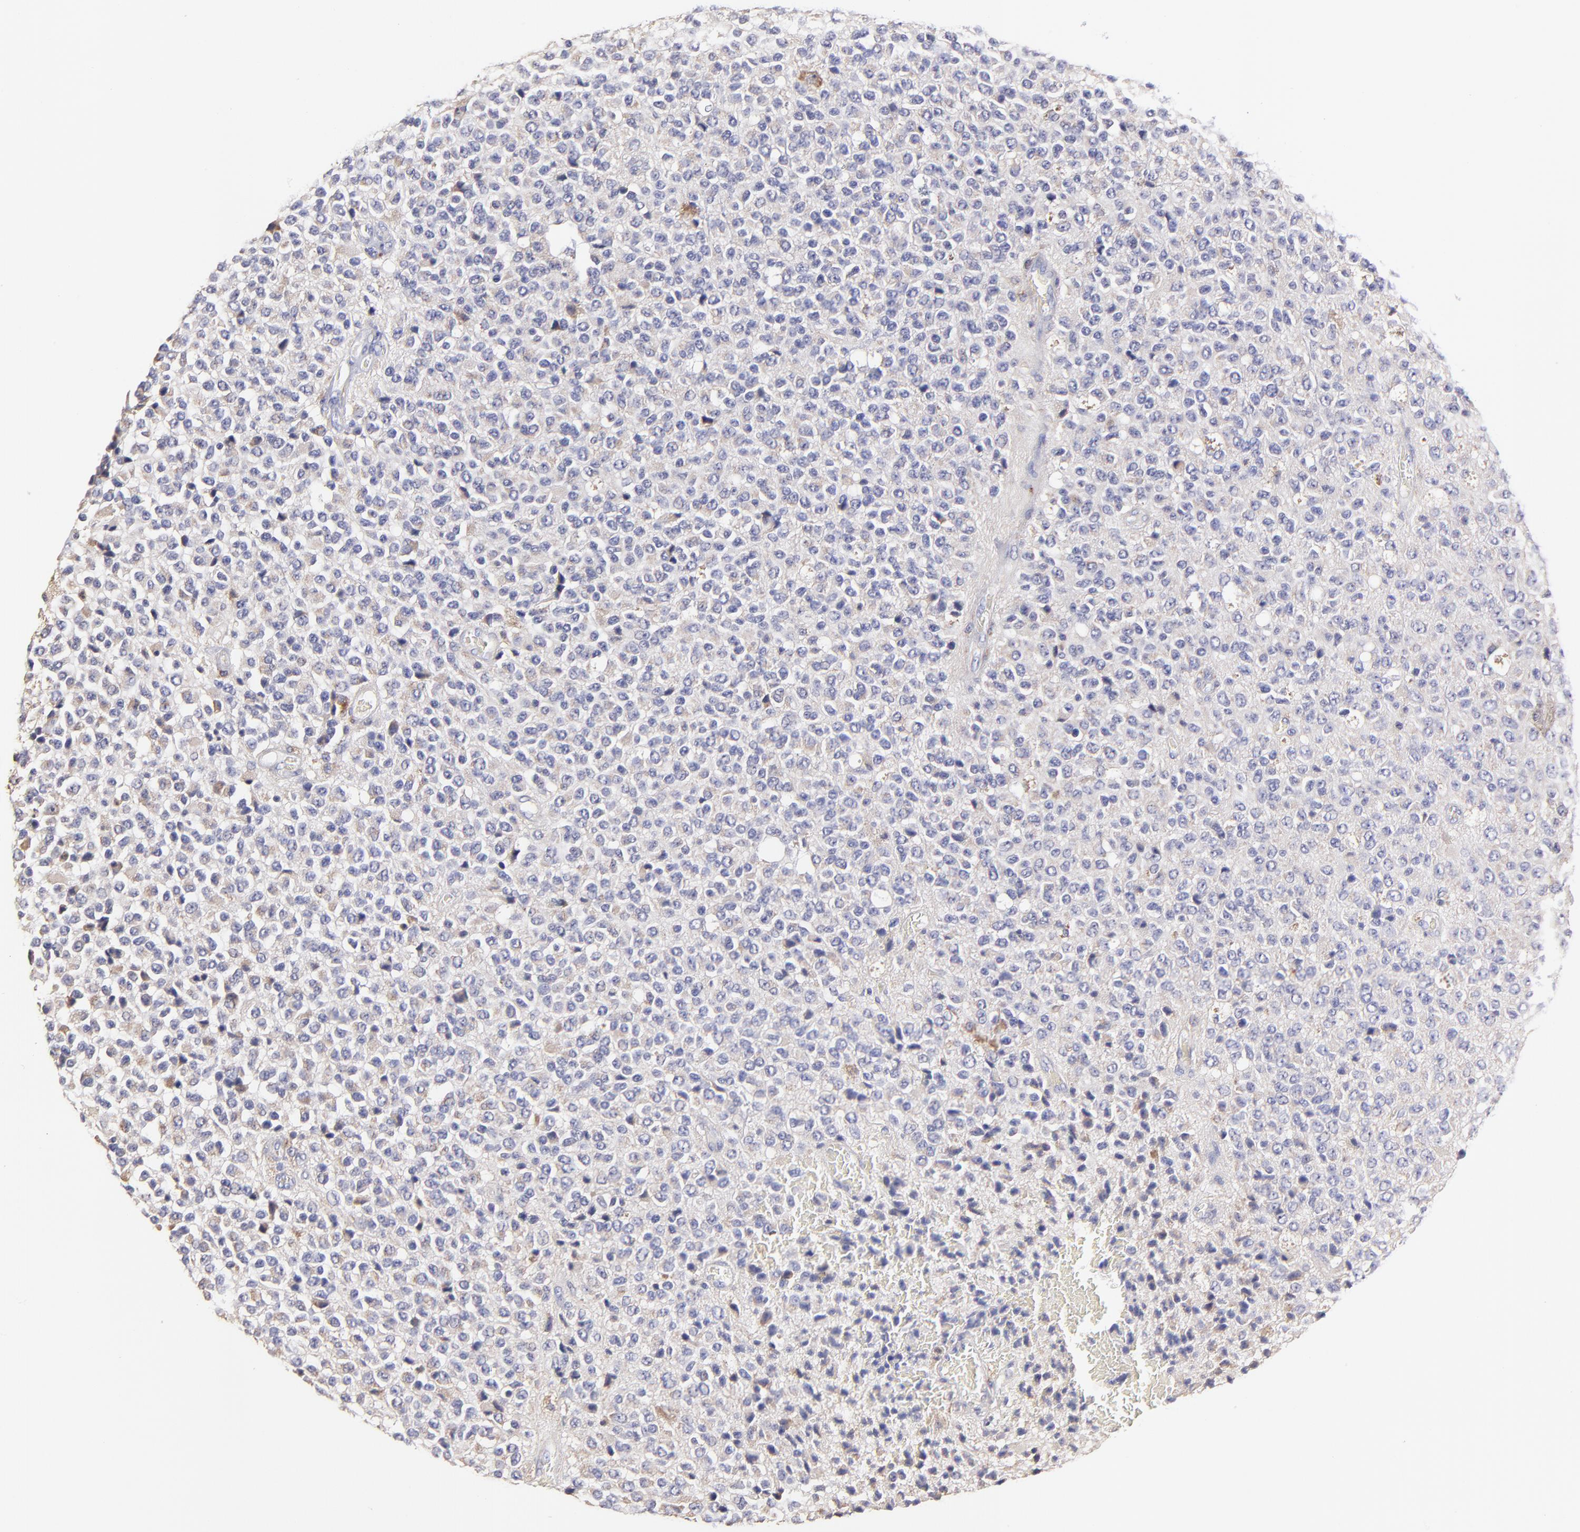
{"staining": {"intensity": "weak", "quantity": "<25%", "location": "cytoplasmic/membranous"}, "tissue": "glioma", "cell_type": "Tumor cells", "image_type": "cancer", "snomed": [{"axis": "morphology", "description": "Glioma, malignant, High grade"}, {"axis": "topography", "description": "pancreas cauda"}], "caption": "An immunohistochemistry (IHC) image of malignant glioma (high-grade) is shown. There is no staining in tumor cells of malignant glioma (high-grade).", "gene": "GCSAM", "patient": {"sex": "male", "age": 60}}